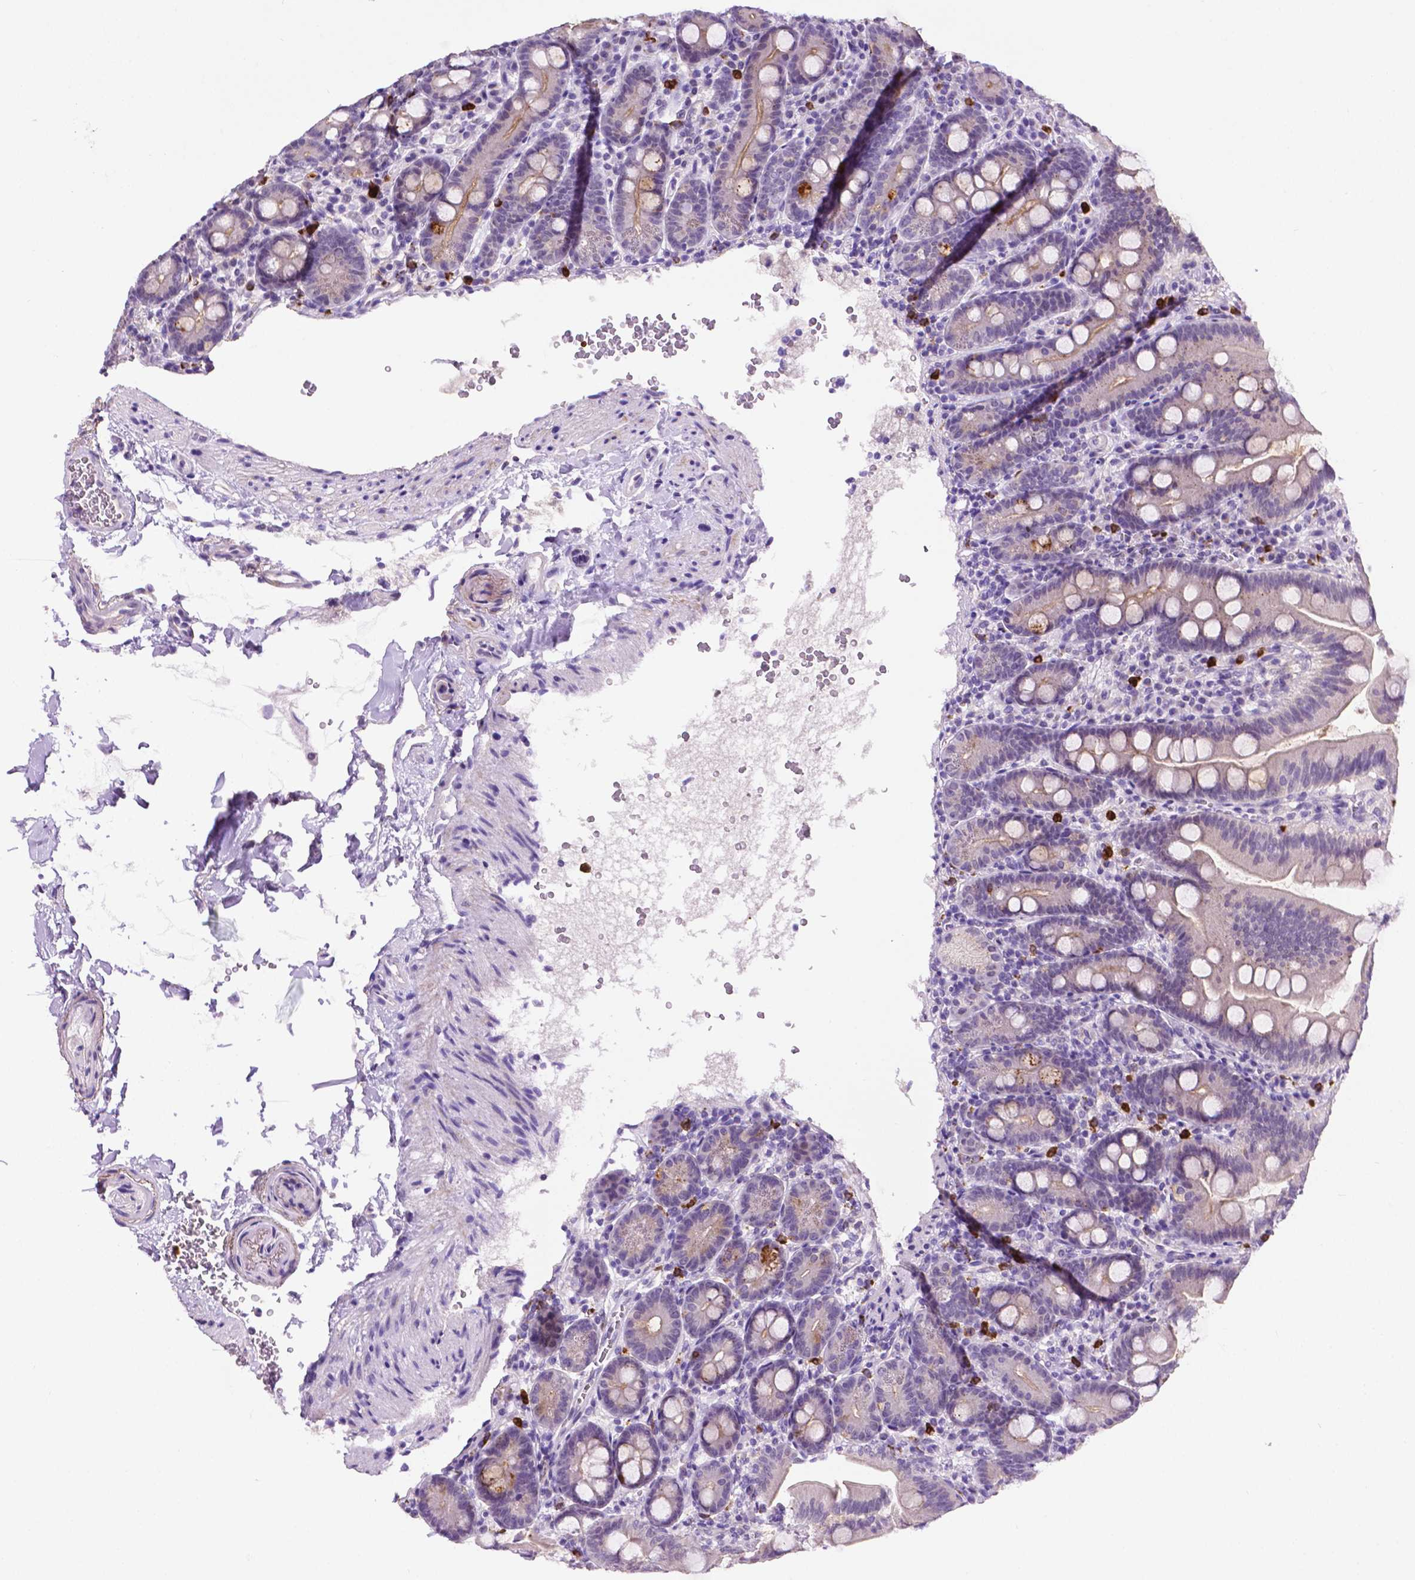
{"staining": {"intensity": "moderate", "quantity": "<25%", "location": "cytoplasmic/membranous"}, "tissue": "duodenum", "cell_type": "Glandular cells", "image_type": "normal", "snomed": [{"axis": "morphology", "description": "Normal tissue, NOS"}, {"axis": "topography", "description": "Duodenum"}], "caption": "Normal duodenum exhibits moderate cytoplasmic/membranous expression in approximately <25% of glandular cells The staining was performed using DAB to visualize the protein expression in brown, while the nuclei were stained in blue with hematoxylin (Magnification: 20x)..", "gene": "MMP27", "patient": {"sex": "male", "age": 59}}